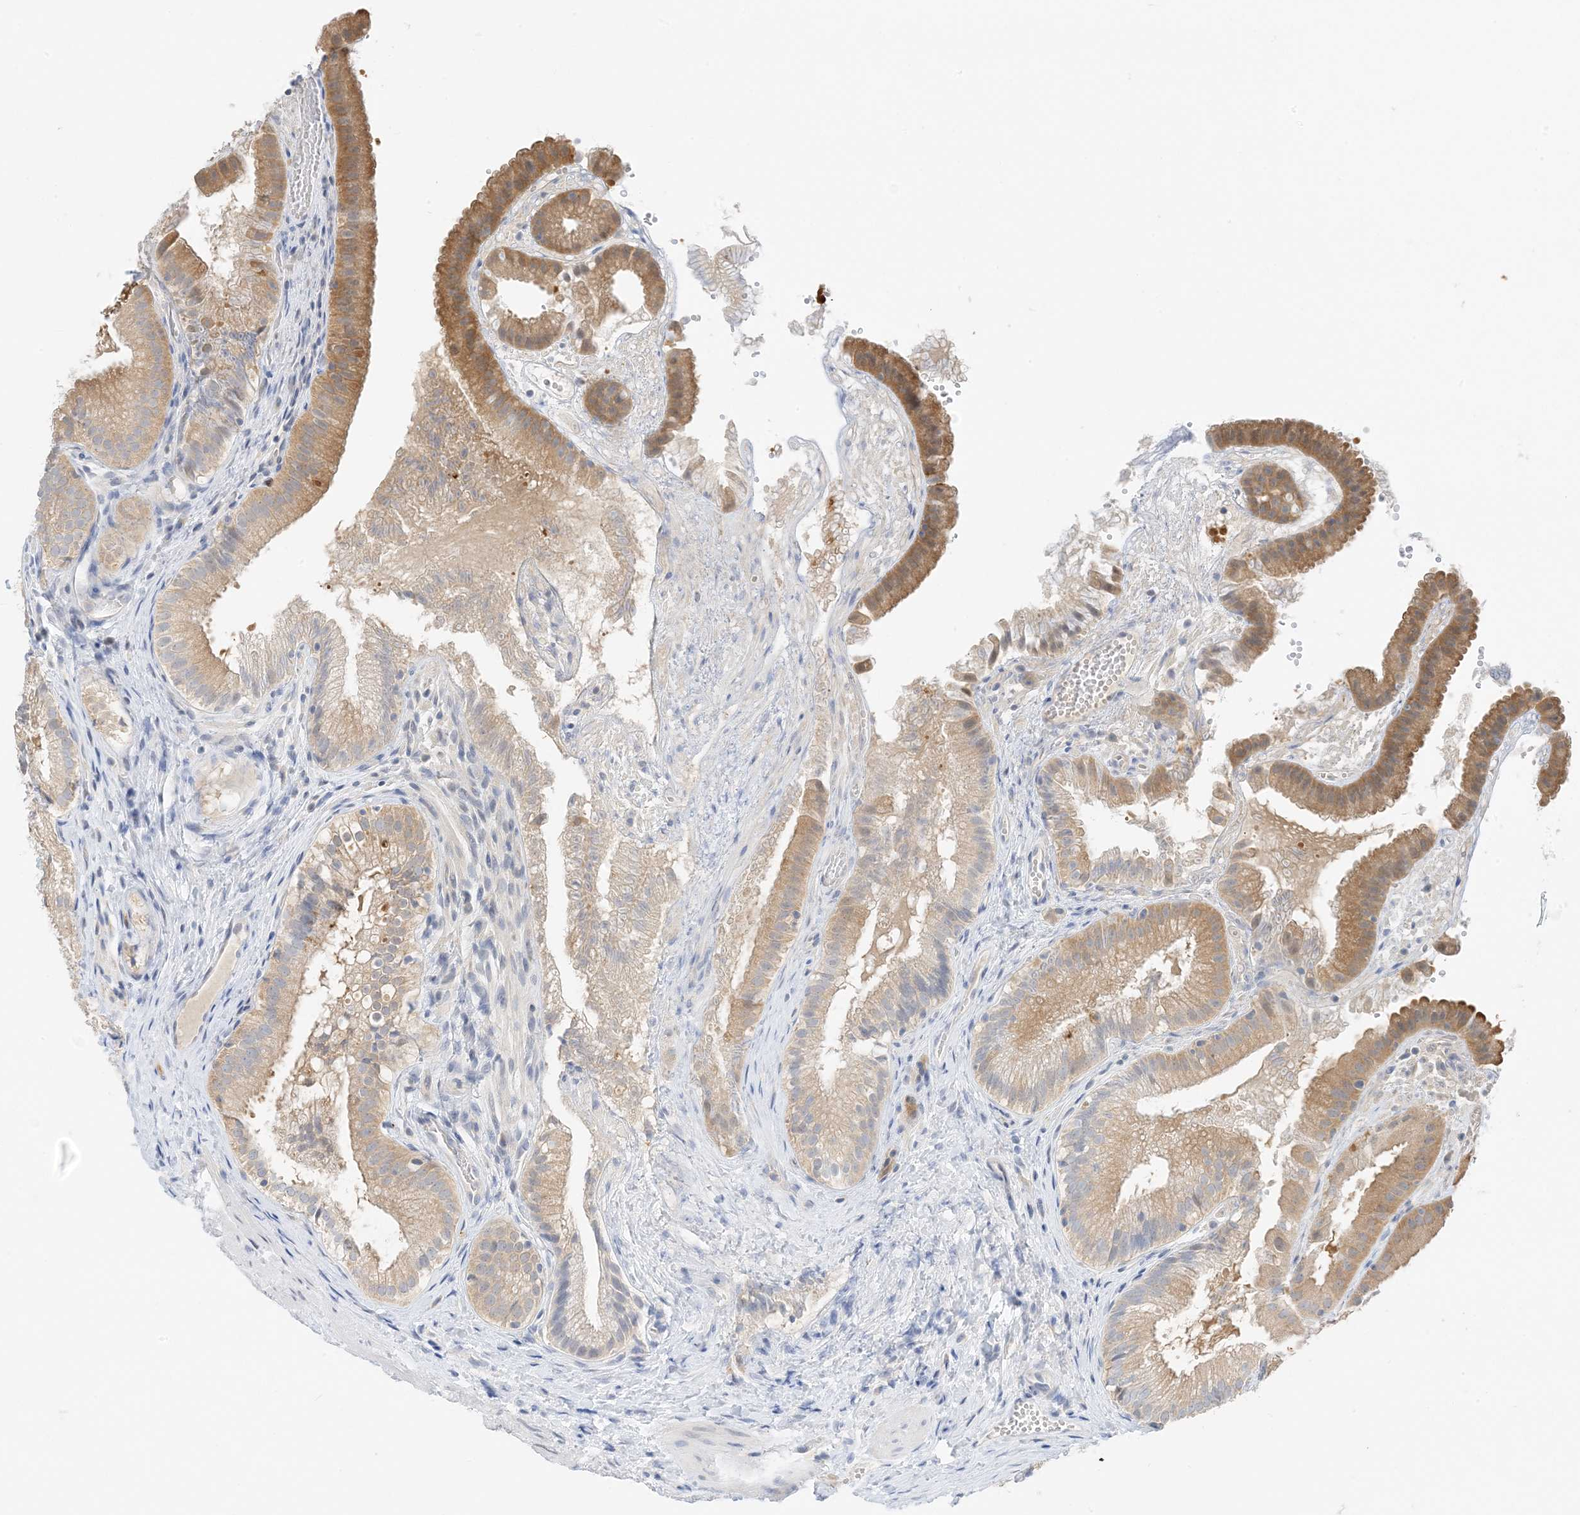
{"staining": {"intensity": "moderate", "quantity": "25%-75%", "location": "cytoplasmic/membranous"}, "tissue": "gallbladder", "cell_type": "Glandular cells", "image_type": "normal", "snomed": [{"axis": "morphology", "description": "Normal tissue, NOS"}, {"axis": "topography", "description": "Gallbladder"}], "caption": "A medium amount of moderate cytoplasmic/membranous expression is present in approximately 25%-75% of glandular cells in benign gallbladder. Immunohistochemistry stains the protein in brown and the nuclei are stained blue.", "gene": "KIFBP", "patient": {"sex": "female", "age": 30}}